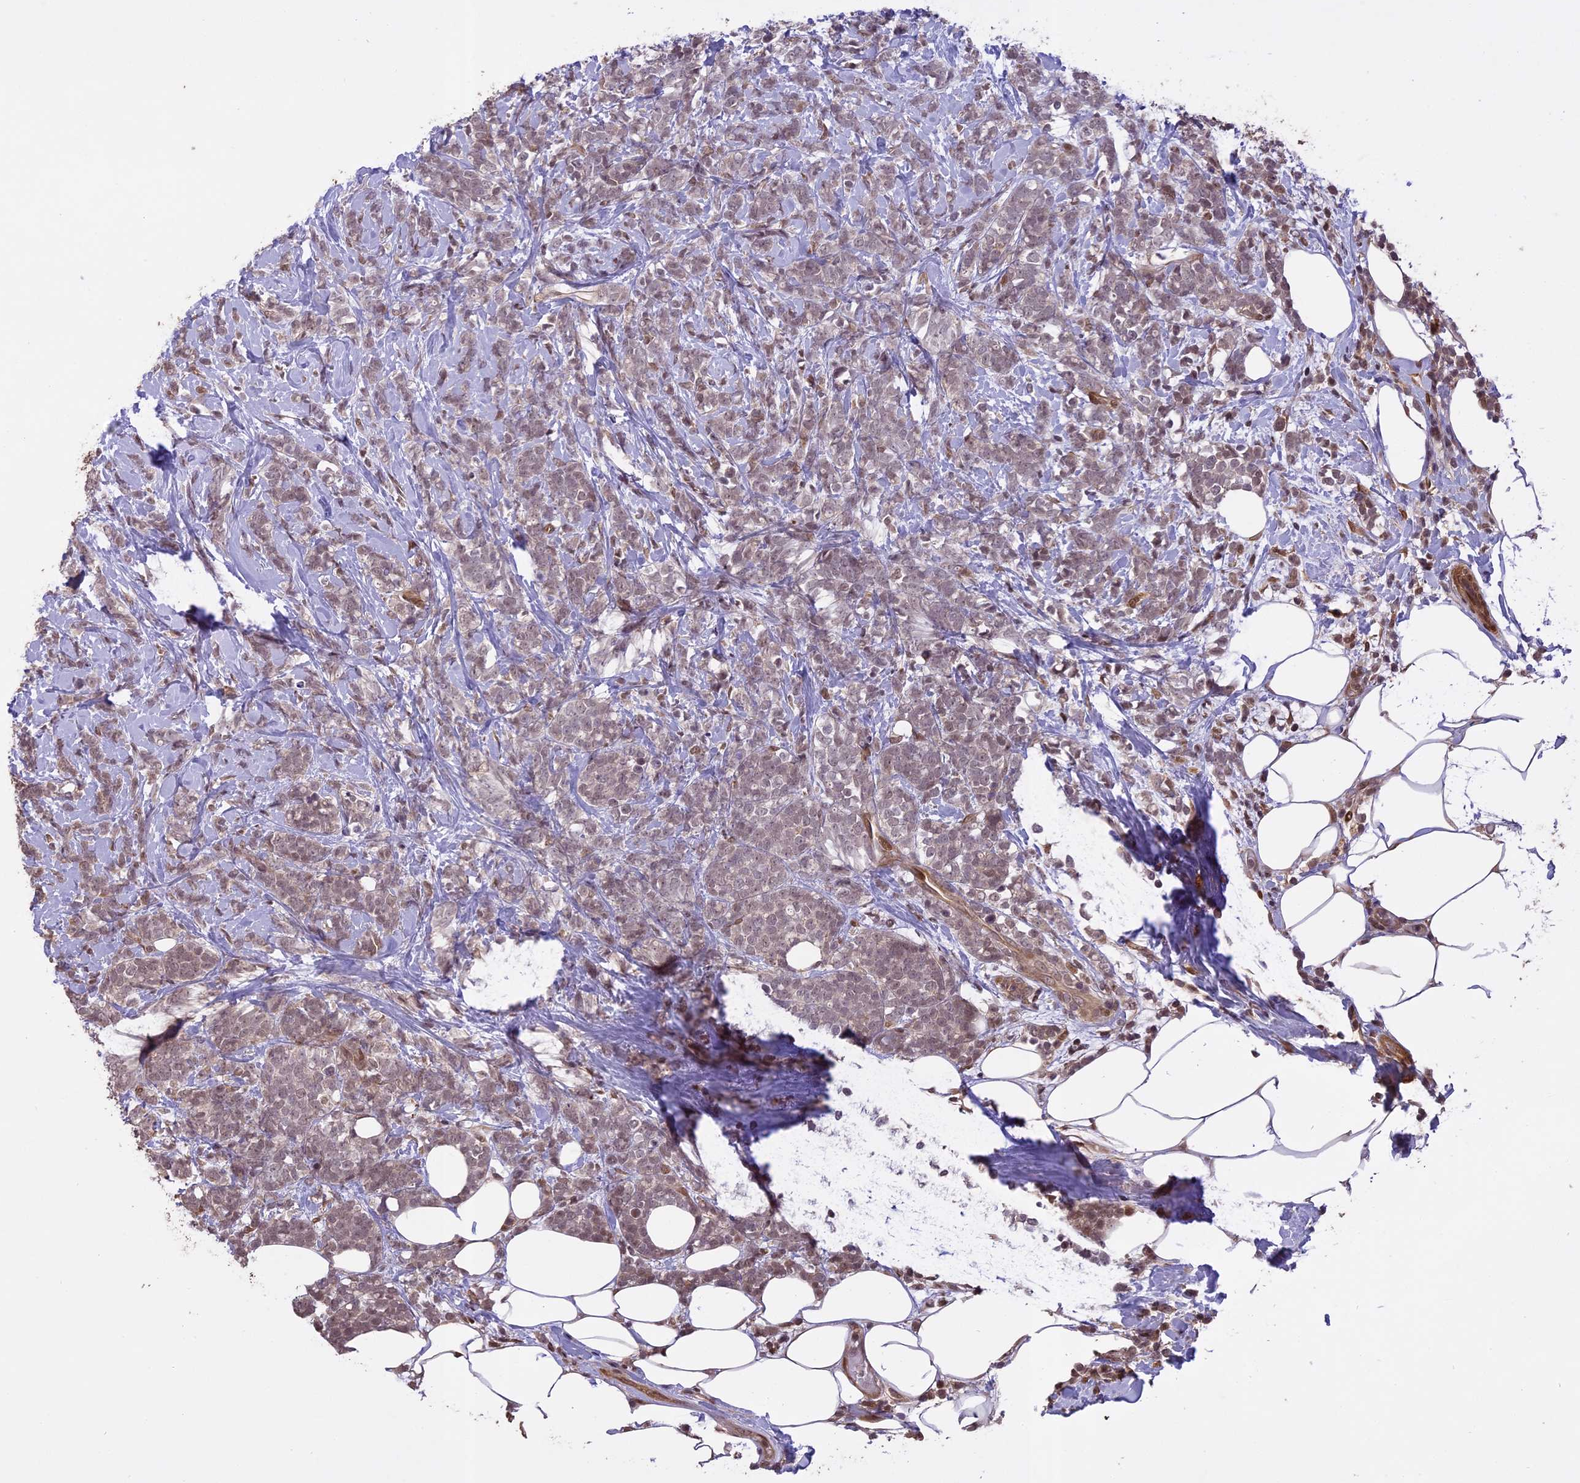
{"staining": {"intensity": "negative", "quantity": "none", "location": "none"}, "tissue": "breast cancer", "cell_type": "Tumor cells", "image_type": "cancer", "snomed": [{"axis": "morphology", "description": "Lobular carcinoma"}, {"axis": "topography", "description": "Breast"}], "caption": "High power microscopy micrograph of an immunohistochemistry (IHC) image of lobular carcinoma (breast), revealing no significant expression in tumor cells. (Immunohistochemistry, brightfield microscopy, high magnification).", "gene": "PRELID2", "patient": {"sex": "female", "age": 58}}